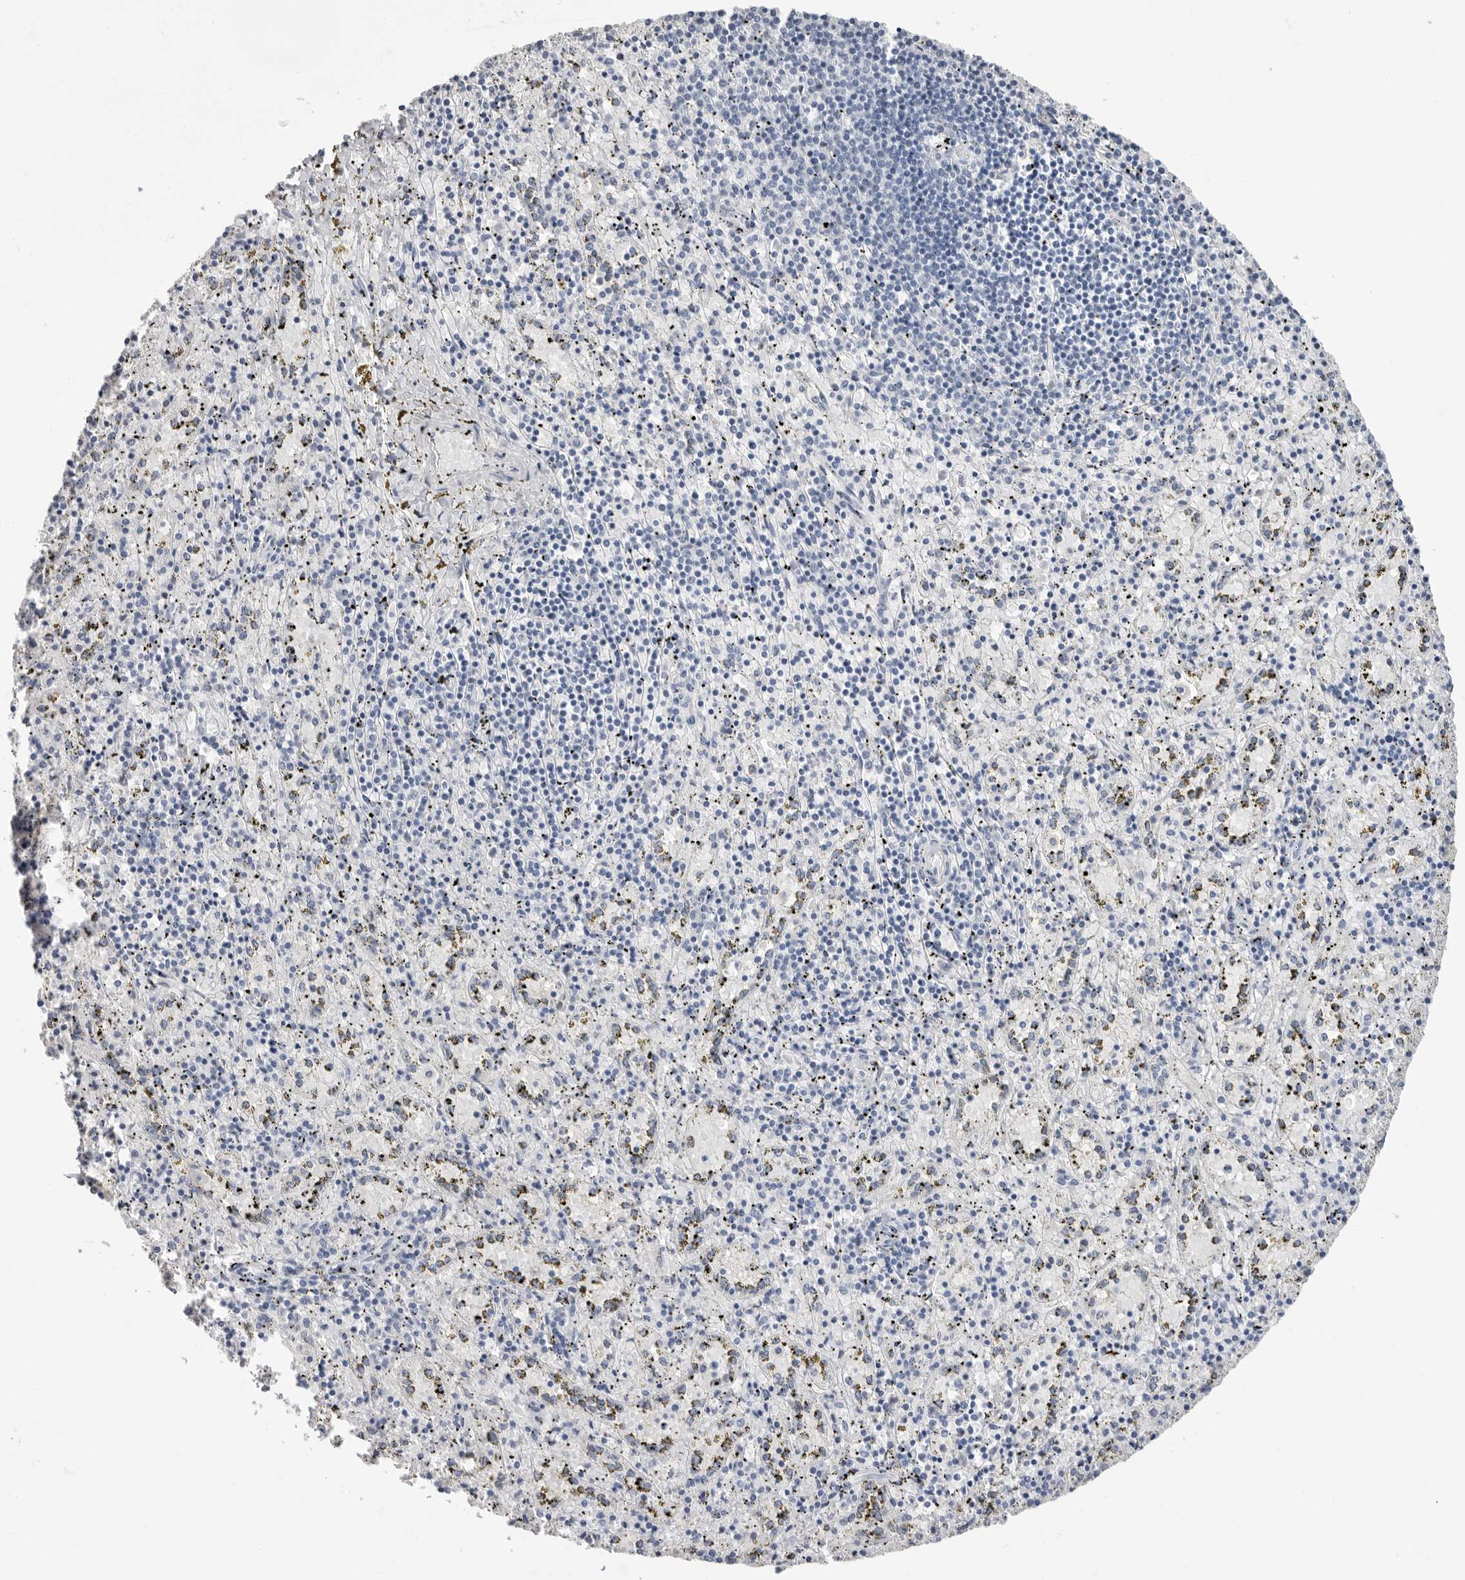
{"staining": {"intensity": "negative", "quantity": "none", "location": "none"}, "tissue": "spleen", "cell_type": "Cells in red pulp", "image_type": "normal", "snomed": [{"axis": "morphology", "description": "Normal tissue, NOS"}, {"axis": "topography", "description": "Spleen"}], "caption": "A photomicrograph of human spleen is negative for staining in cells in red pulp. (IHC, brightfield microscopy, high magnification).", "gene": "APOA2", "patient": {"sex": "male", "age": 11}}